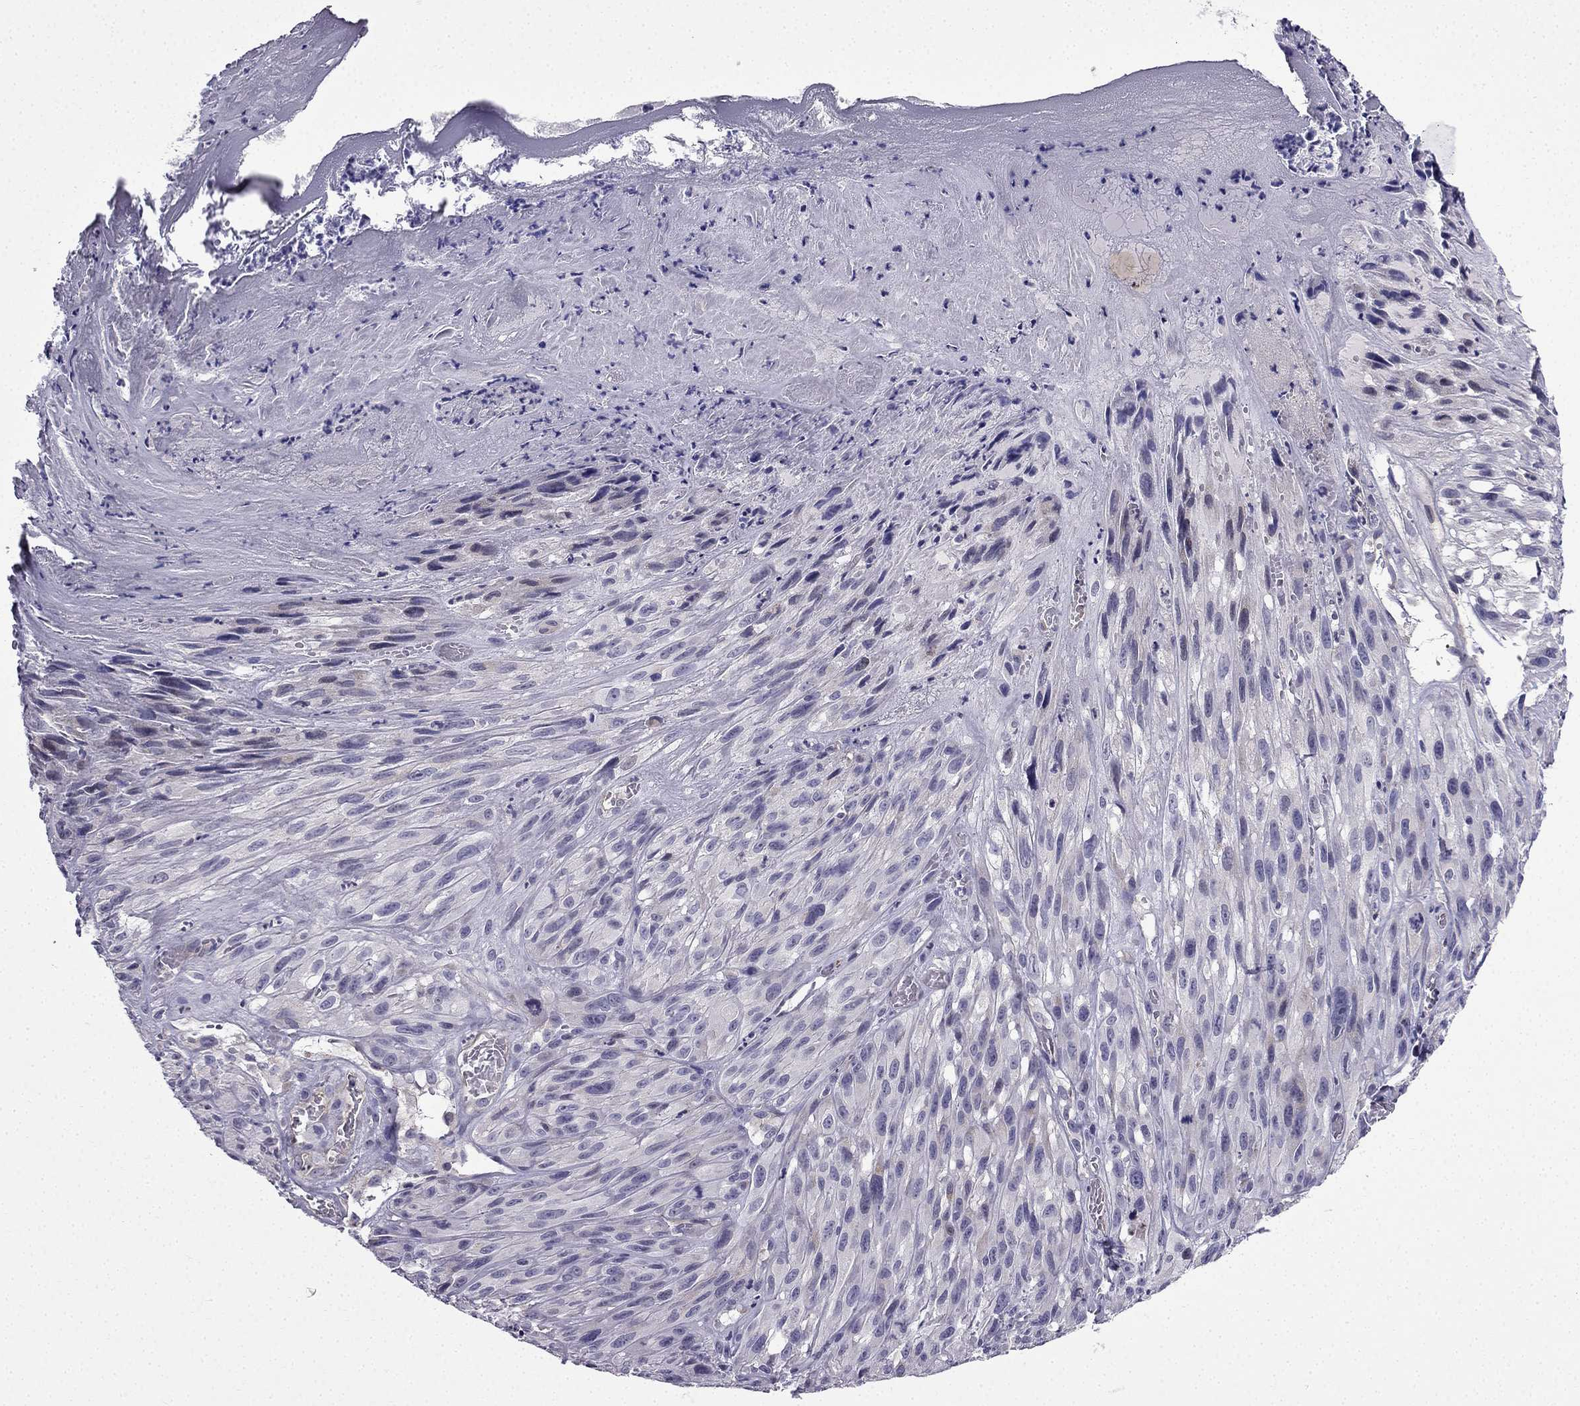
{"staining": {"intensity": "negative", "quantity": "none", "location": "none"}, "tissue": "melanoma", "cell_type": "Tumor cells", "image_type": "cancer", "snomed": [{"axis": "morphology", "description": "Malignant melanoma, NOS"}, {"axis": "topography", "description": "Skin"}], "caption": "The histopathology image shows no staining of tumor cells in malignant melanoma.", "gene": "SLC6A2", "patient": {"sex": "male", "age": 51}}